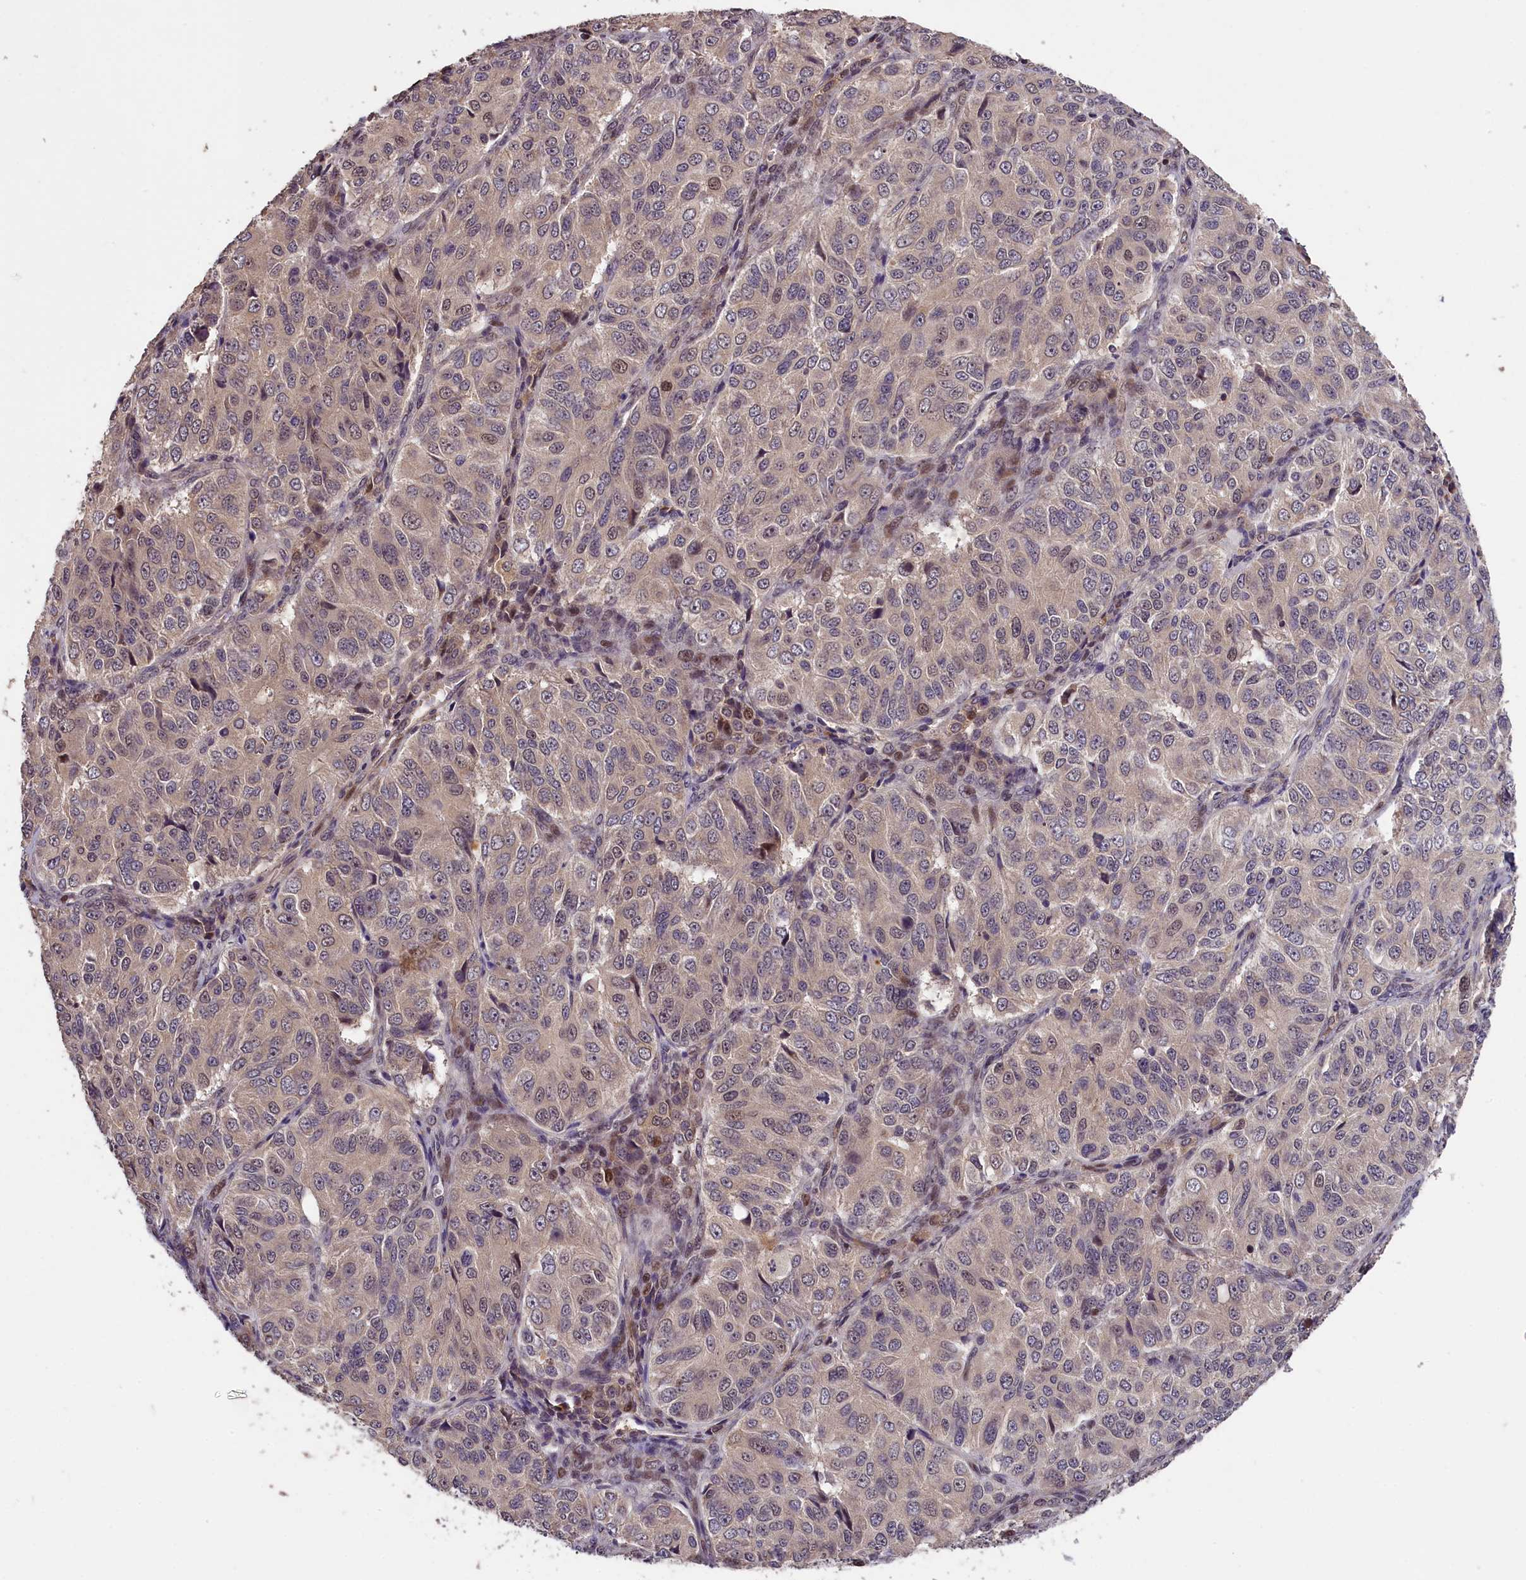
{"staining": {"intensity": "weak", "quantity": "25%-75%", "location": "nuclear"}, "tissue": "ovarian cancer", "cell_type": "Tumor cells", "image_type": "cancer", "snomed": [{"axis": "morphology", "description": "Carcinoma, endometroid"}, {"axis": "topography", "description": "Ovary"}], "caption": "IHC of human ovarian cancer (endometroid carcinoma) shows low levels of weak nuclear positivity in approximately 25%-75% of tumor cells.", "gene": "DNAJB9", "patient": {"sex": "female", "age": 51}}